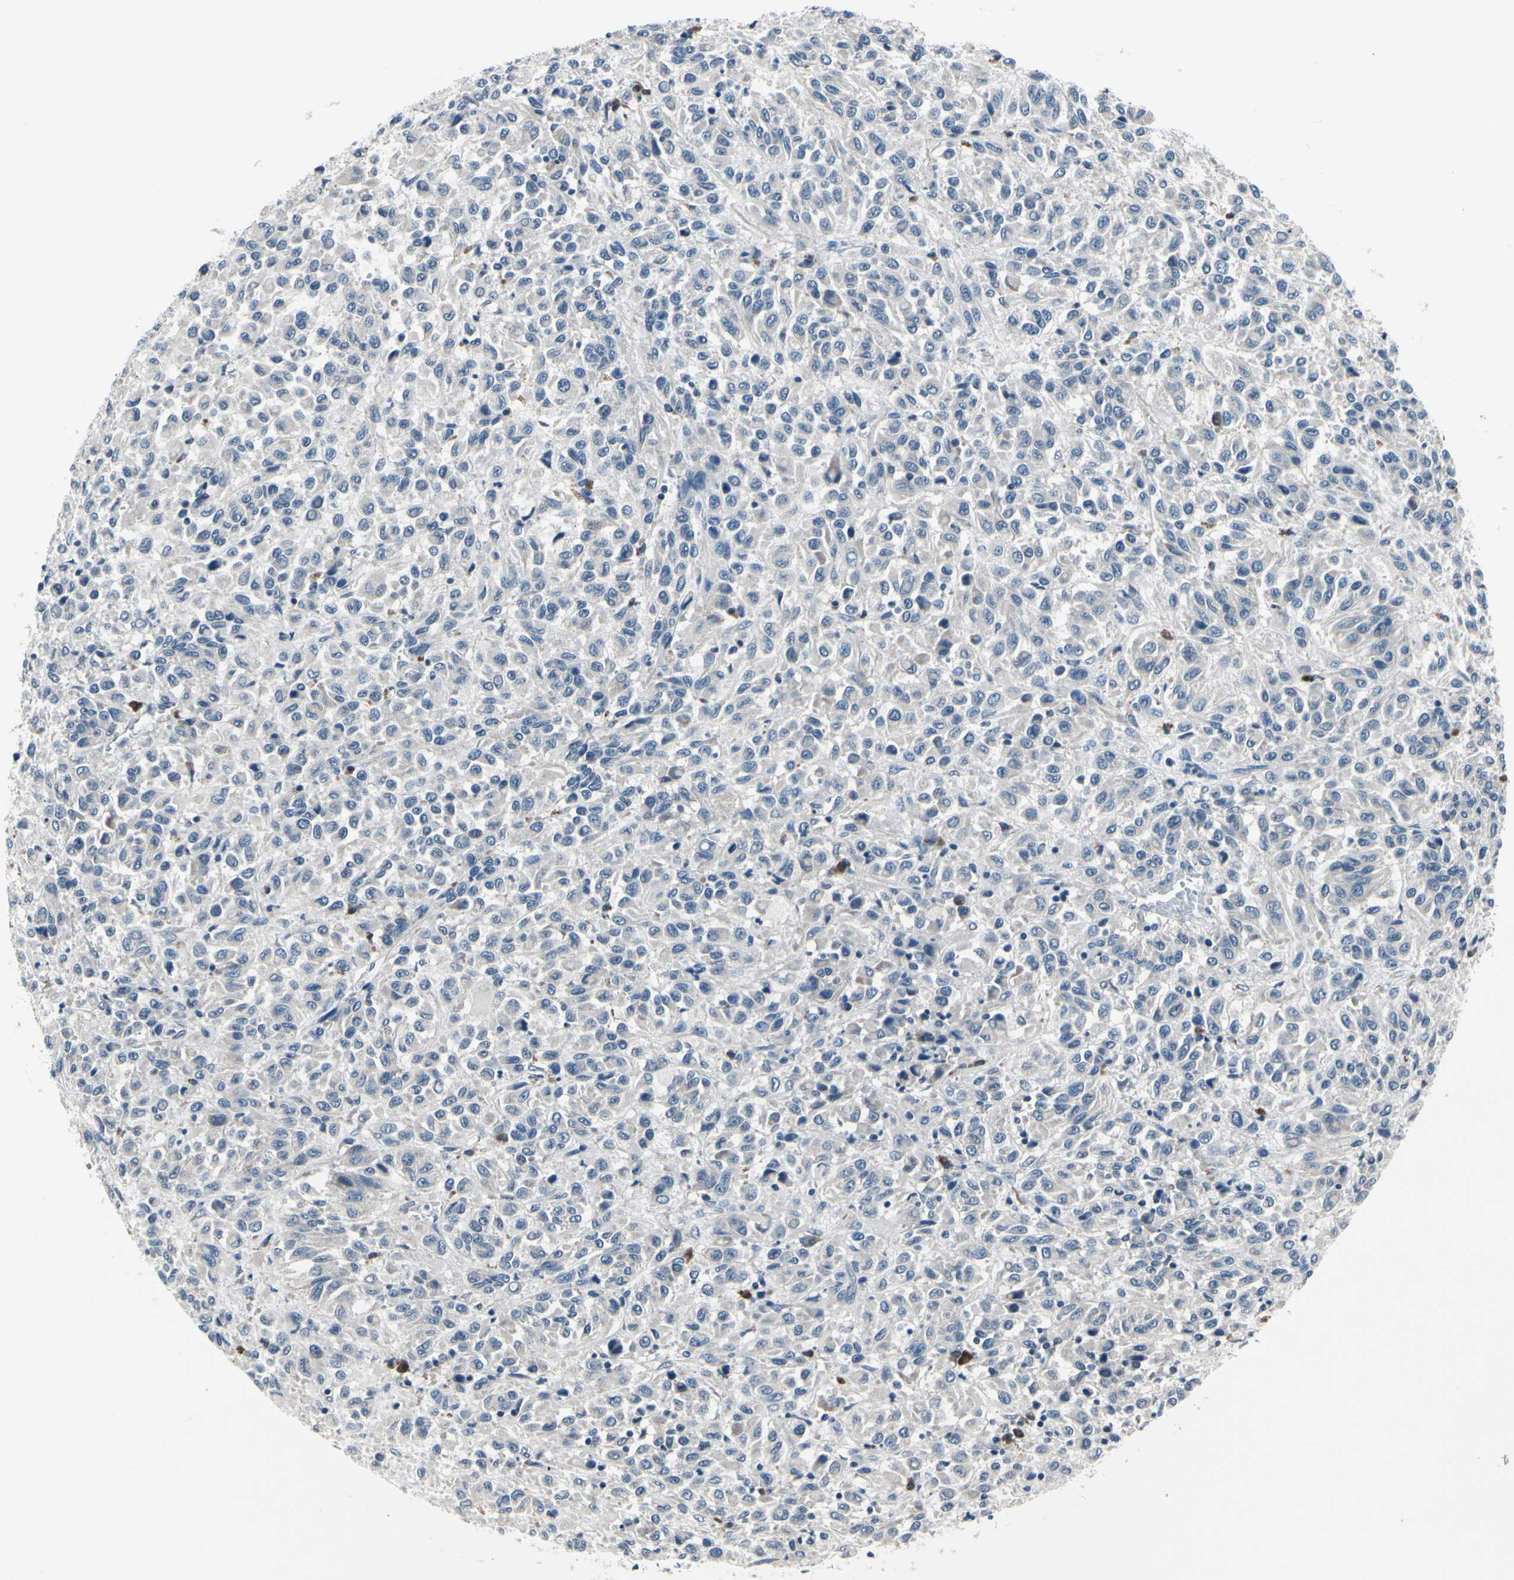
{"staining": {"intensity": "negative", "quantity": "none", "location": "none"}, "tissue": "melanoma", "cell_type": "Tumor cells", "image_type": "cancer", "snomed": [{"axis": "morphology", "description": "Malignant melanoma, Metastatic site"}, {"axis": "topography", "description": "Lung"}], "caption": "Tumor cells are negative for protein expression in human malignant melanoma (metastatic site).", "gene": "SELENOK", "patient": {"sex": "male", "age": 64}}